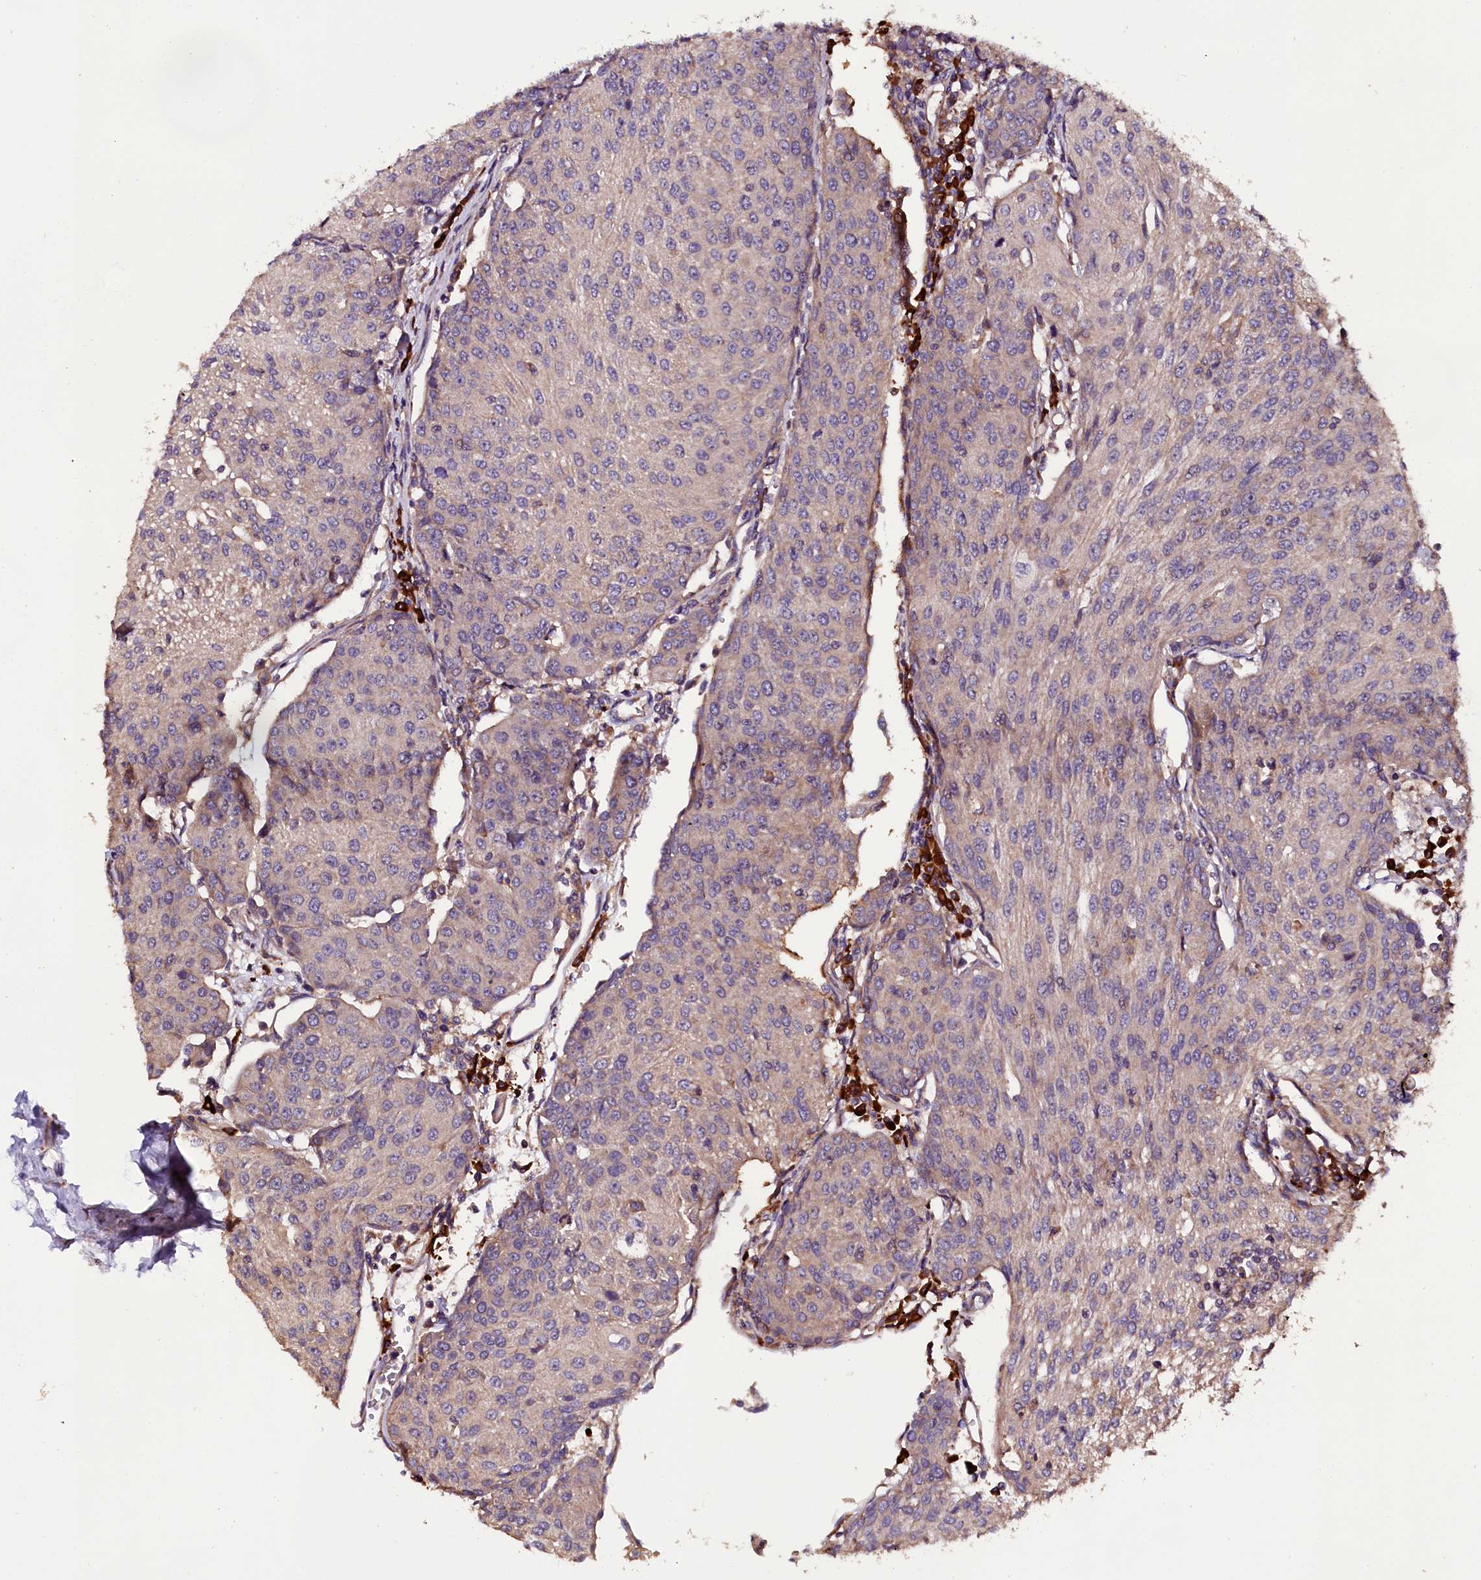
{"staining": {"intensity": "weak", "quantity": "<25%", "location": "cytoplasmic/membranous"}, "tissue": "urothelial cancer", "cell_type": "Tumor cells", "image_type": "cancer", "snomed": [{"axis": "morphology", "description": "Urothelial carcinoma, High grade"}, {"axis": "topography", "description": "Urinary bladder"}], "caption": "DAB (3,3'-diaminobenzidine) immunohistochemical staining of urothelial carcinoma (high-grade) displays no significant staining in tumor cells.", "gene": "ENKD1", "patient": {"sex": "female", "age": 85}}